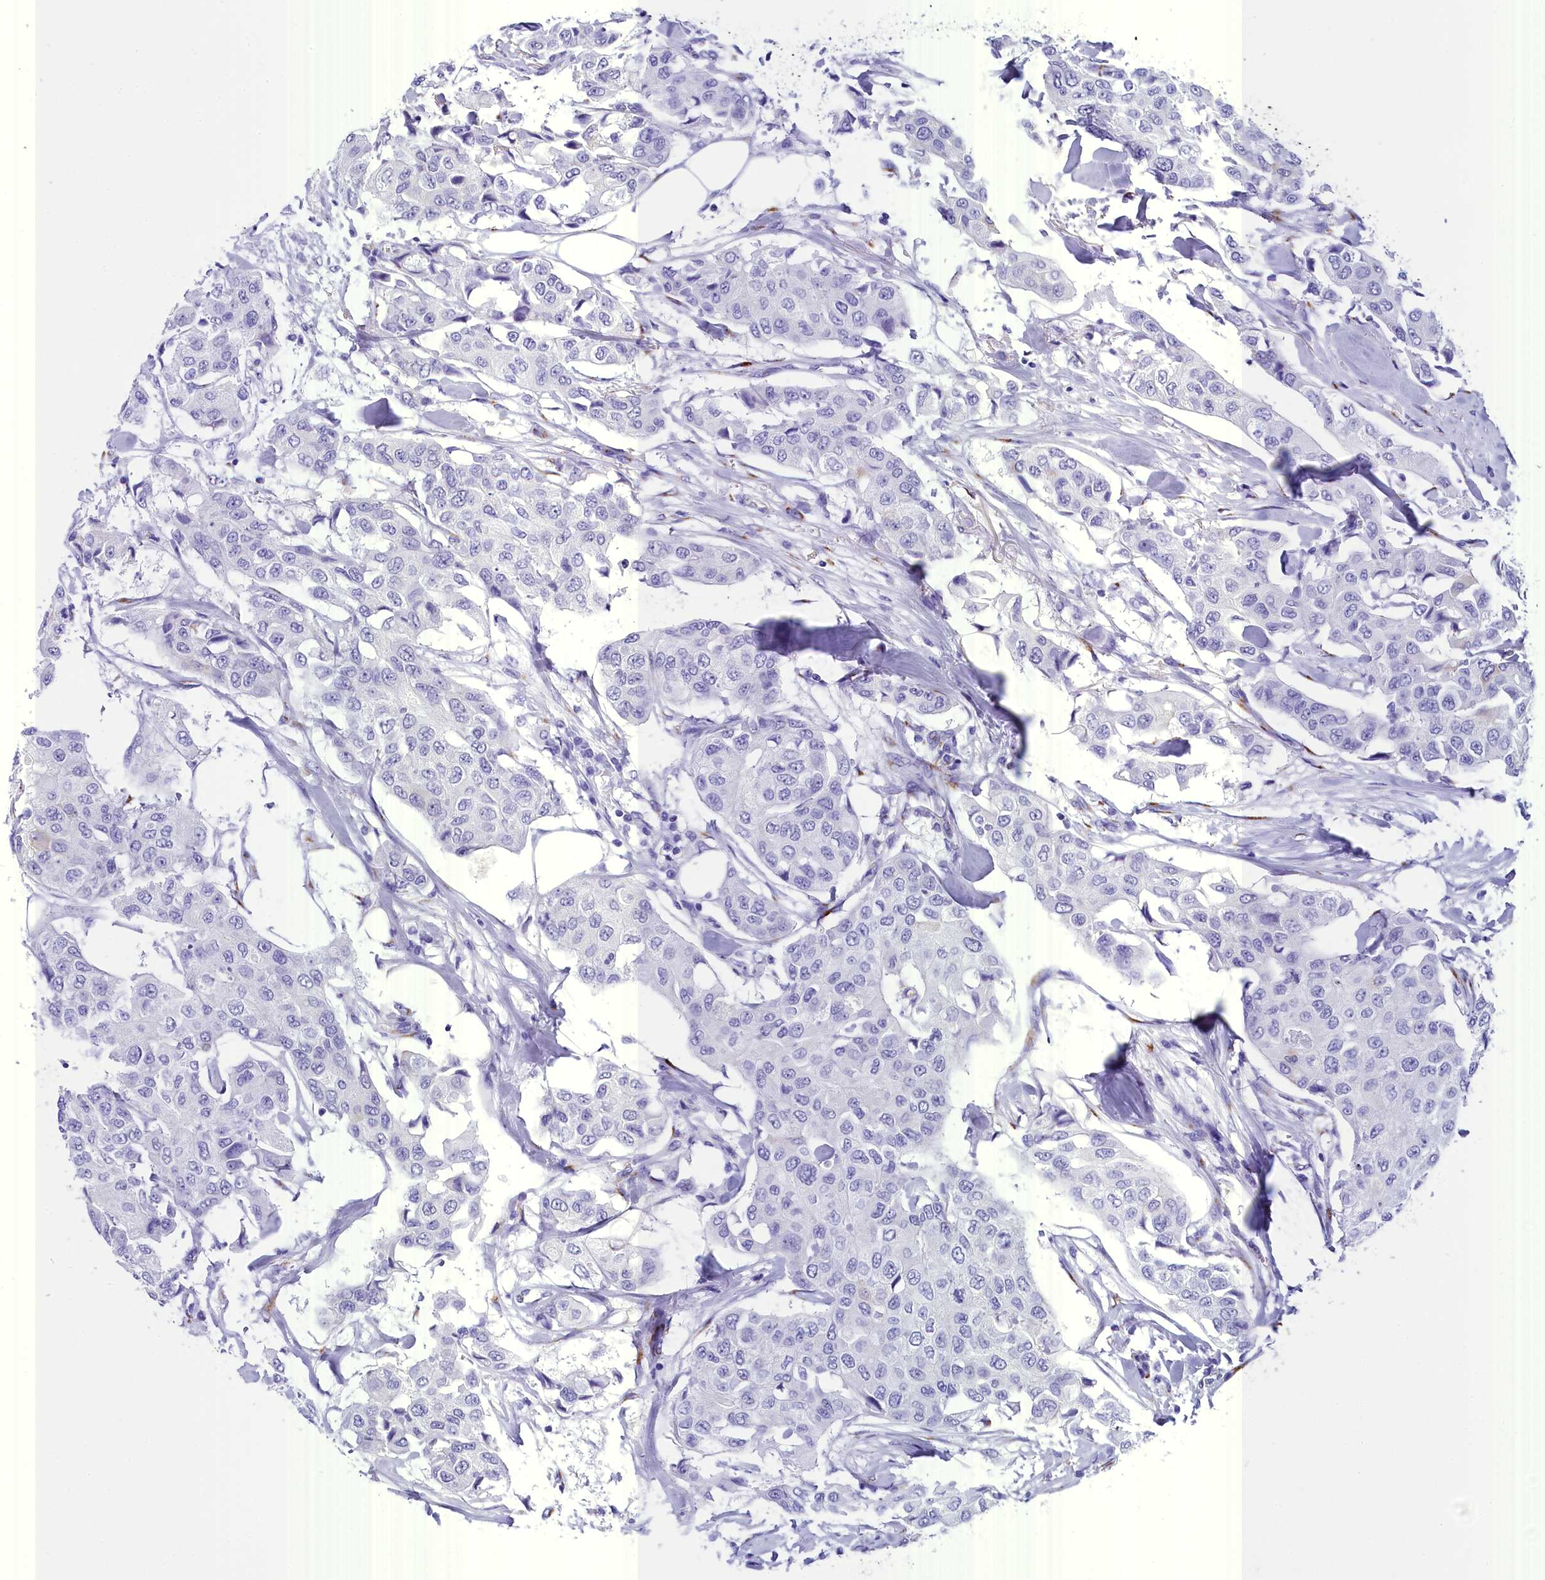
{"staining": {"intensity": "negative", "quantity": "none", "location": "none"}, "tissue": "breast cancer", "cell_type": "Tumor cells", "image_type": "cancer", "snomed": [{"axis": "morphology", "description": "Duct carcinoma"}, {"axis": "topography", "description": "Breast"}], "caption": "Infiltrating ductal carcinoma (breast) was stained to show a protein in brown. There is no significant positivity in tumor cells.", "gene": "AP3B2", "patient": {"sex": "female", "age": 80}}